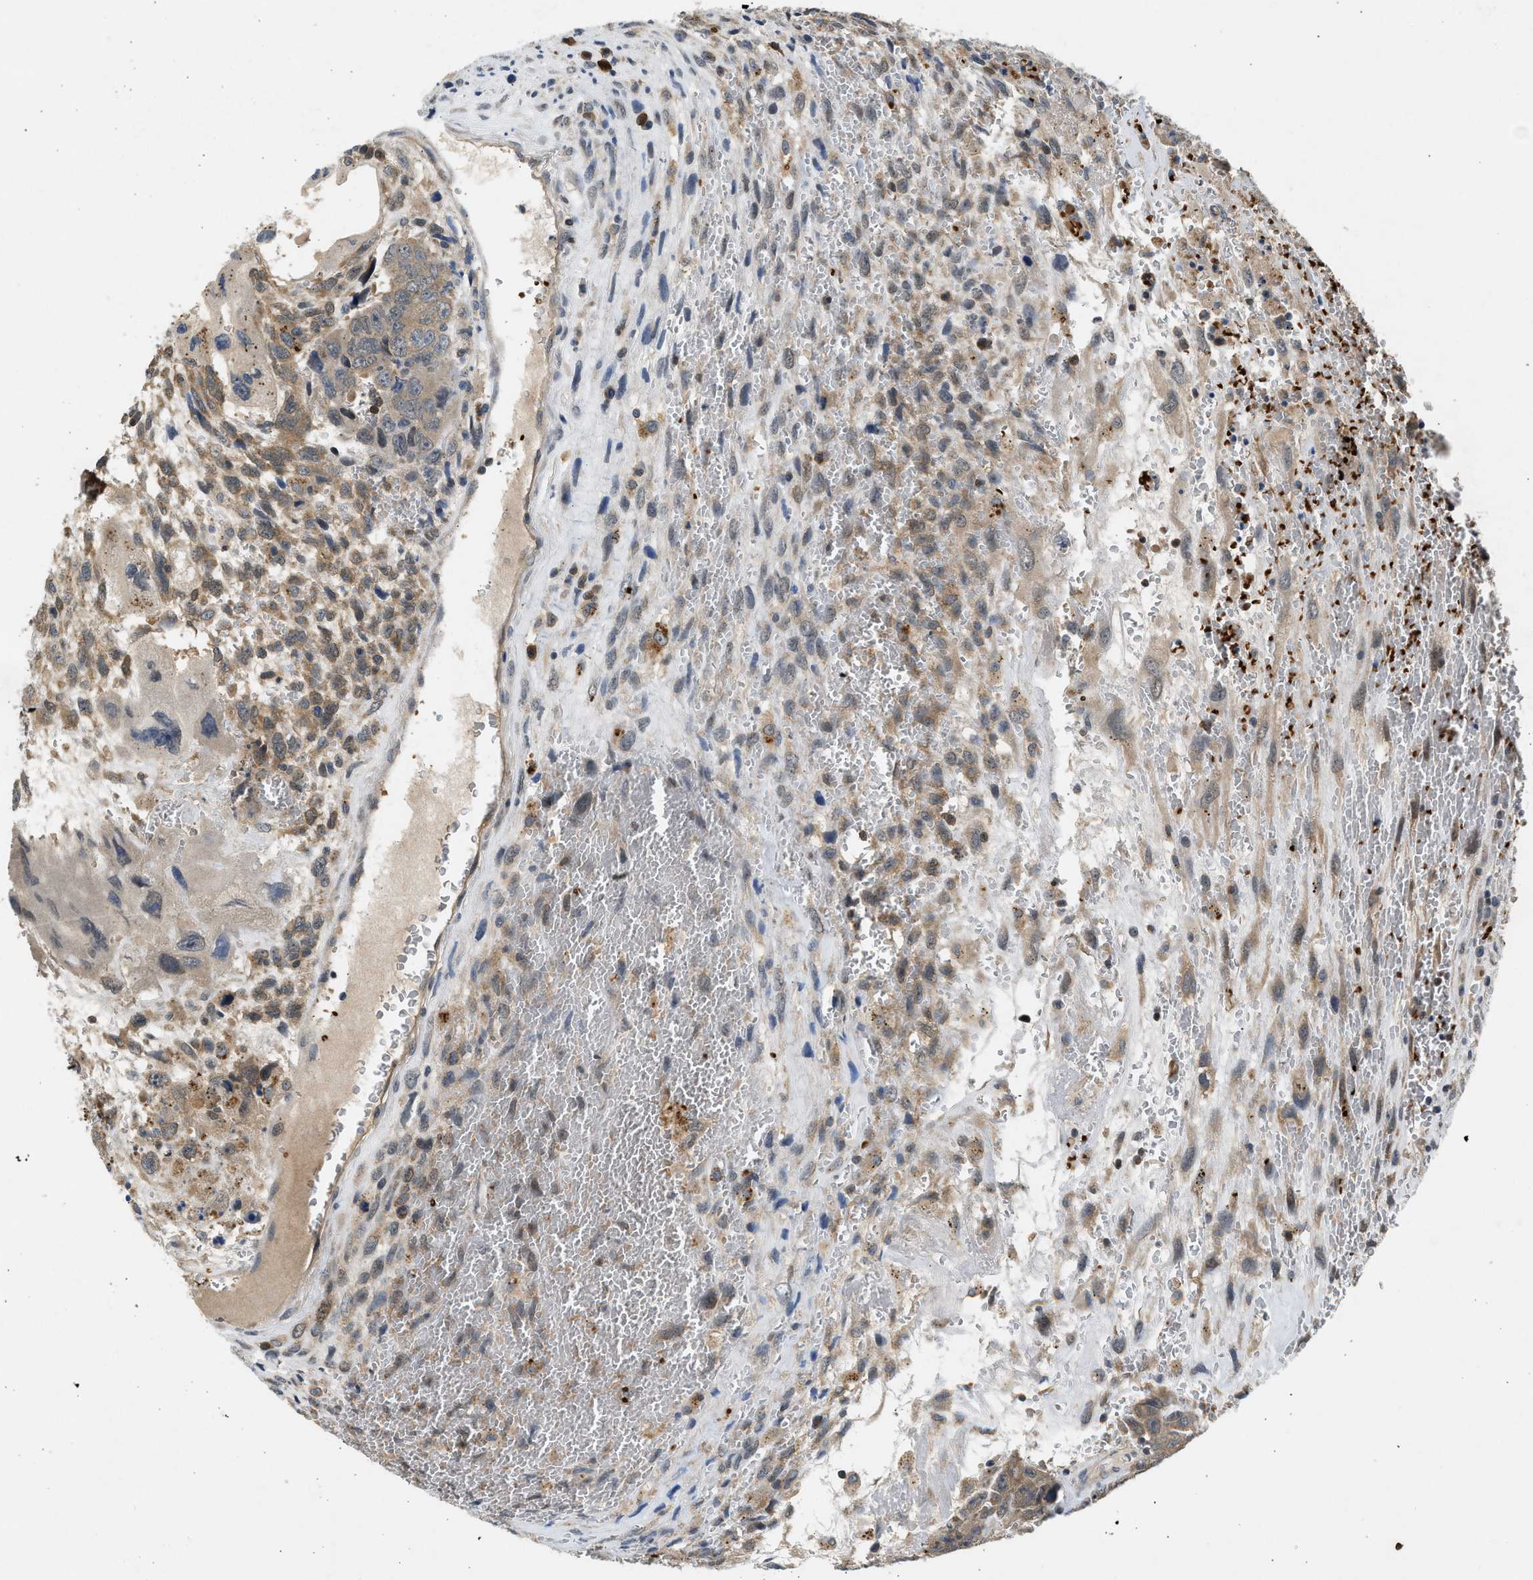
{"staining": {"intensity": "weak", "quantity": ">75%", "location": "cytoplasmic/membranous"}, "tissue": "testis cancer", "cell_type": "Tumor cells", "image_type": "cancer", "snomed": [{"axis": "morphology", "description": "Carcinoma, Embryonal, NOS"}, {"axis": "topography", "description": "Testis"}], "caption": "Protein analysis of testis embryonal carcinoma tissue exhibits weak cytoplasmic/membranous positivity in approximately >75% of tumor cells.", "gene": "MAPK7", "patient": {"sex": "male", "age": 28}}